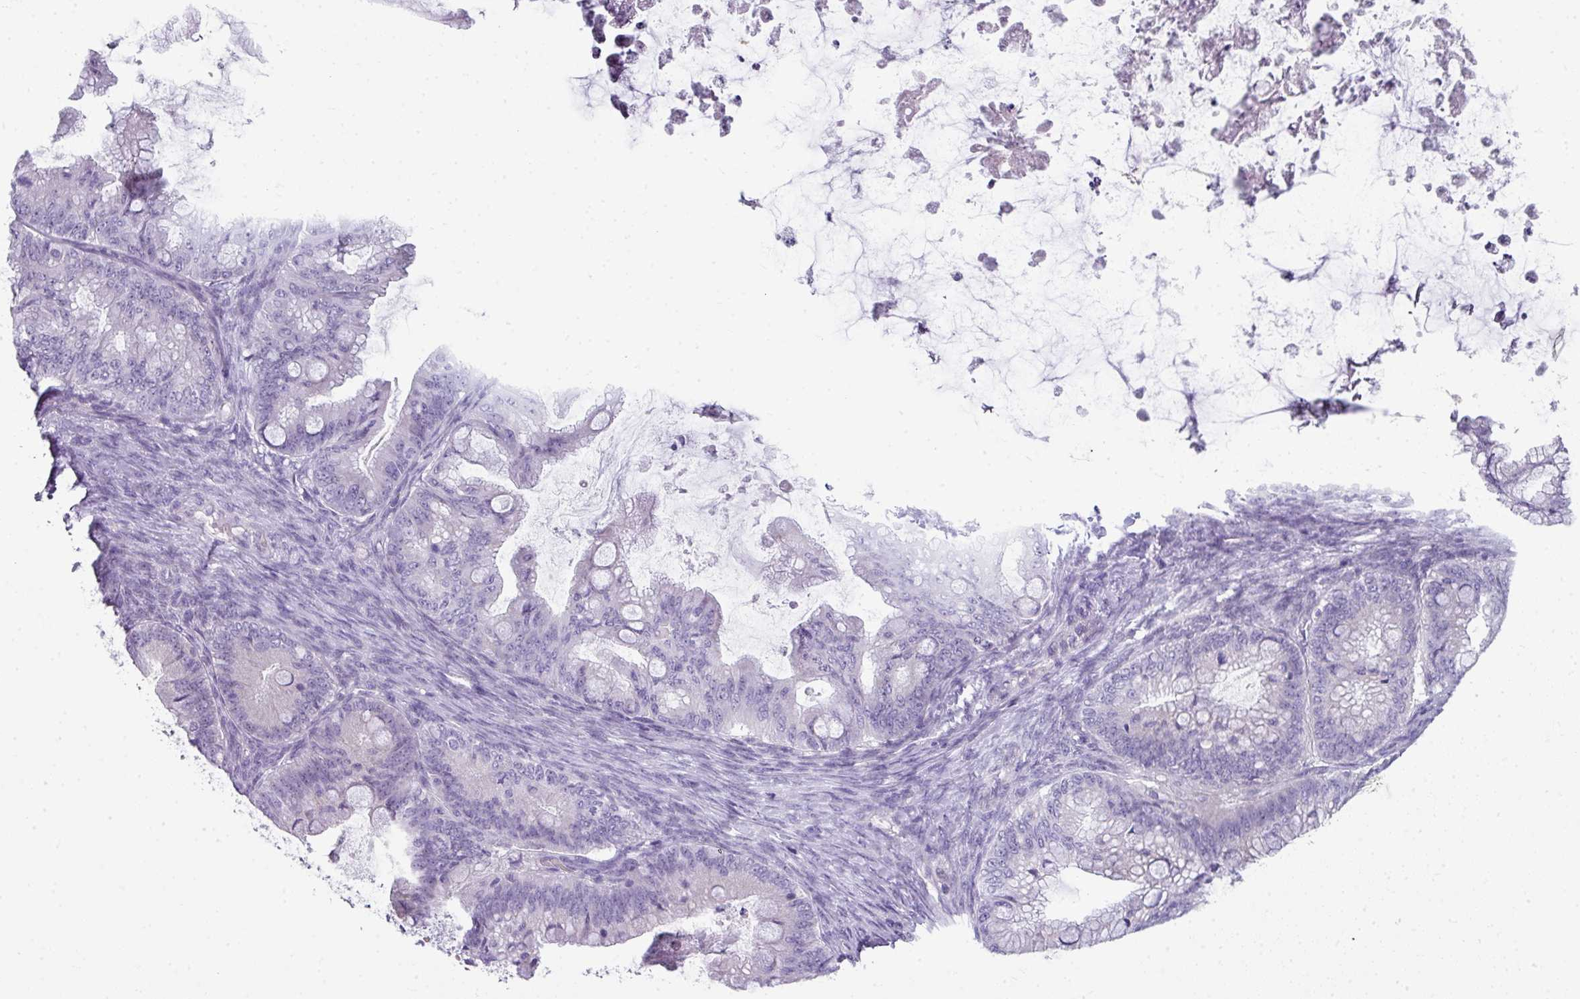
{"staining": {"intensity": "negative", "quantity": "none", "location": "none"}, "tissue": "ovarian cancer", "cell_type": "Tumor cells", "image_type": "cancer", "snomed": [{"axis": "morphology", "description": "Cystadenocarcinoma, mucinous, NOS"}, {"axis": "topography", "description": "Ovary"}], "caption": "There is no significant staining in tumor cells of ovarian mucinous cystadenocarcinoma.", "gene": "STAT5A", "patient": {"sex": "female", "age": 35}}